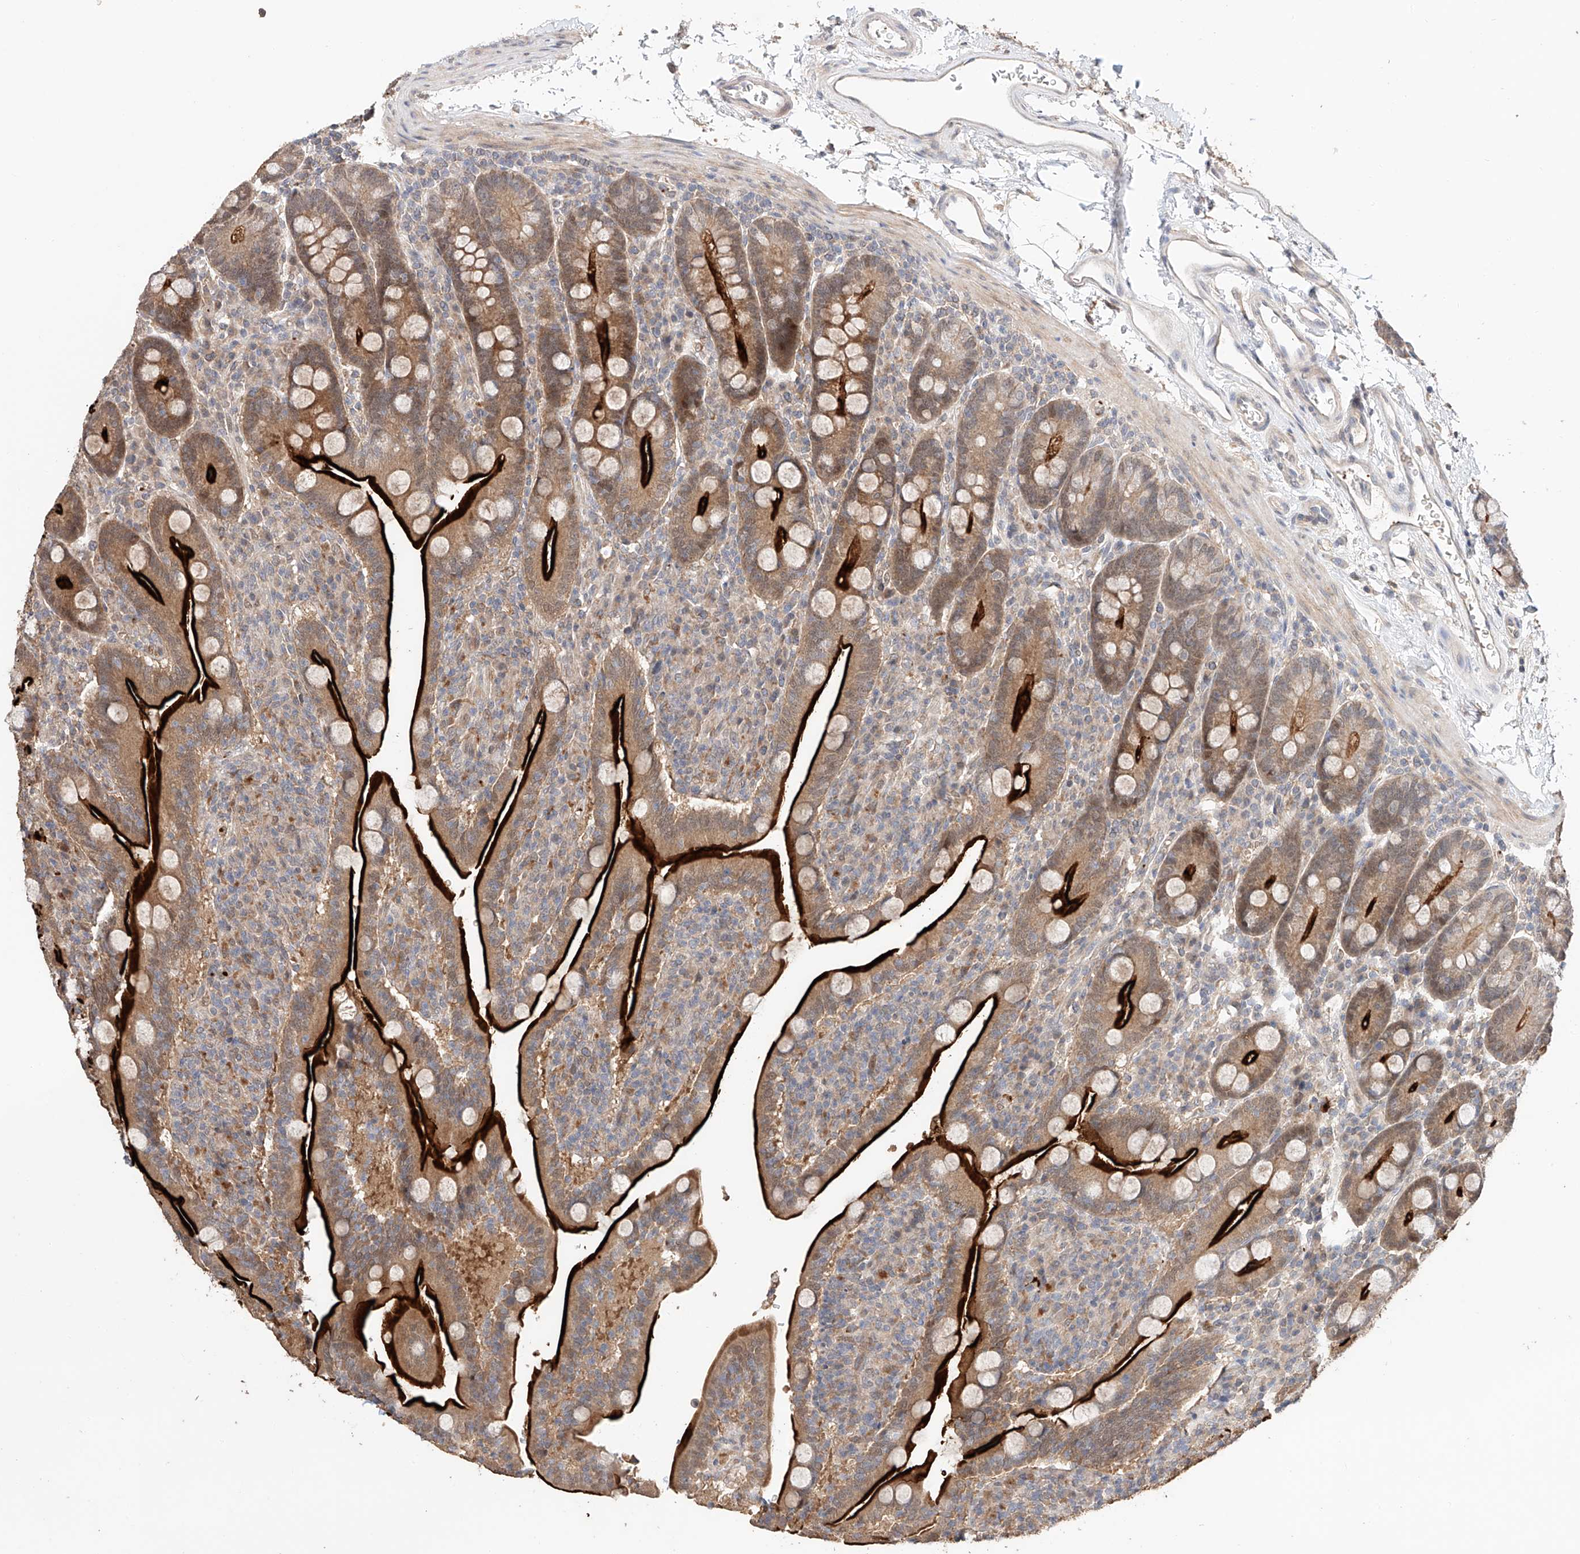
{"staining": {"intensity": "strong", "quantity": ">75%", "location": "cytoplasmic/membranous"}, "tissue": "duodenum", "cell_type": "Glandular cells", "image_type": "normal", "snomed": [{"axis": "morphology", "description": "Normal tissue, NOS"}, {"axis": "topography", "description": "Duodenum"}], "caption": "DAB (3,3'-diaminobenzidine) immunohistochemical staining of unremarkable human duodenum reveals strong cytoplasmic/membranous protein positivity in approximately >75% of glandular cells.", "gene": "ZFHX2", "patient": {"sex": "male", "age": 35}}